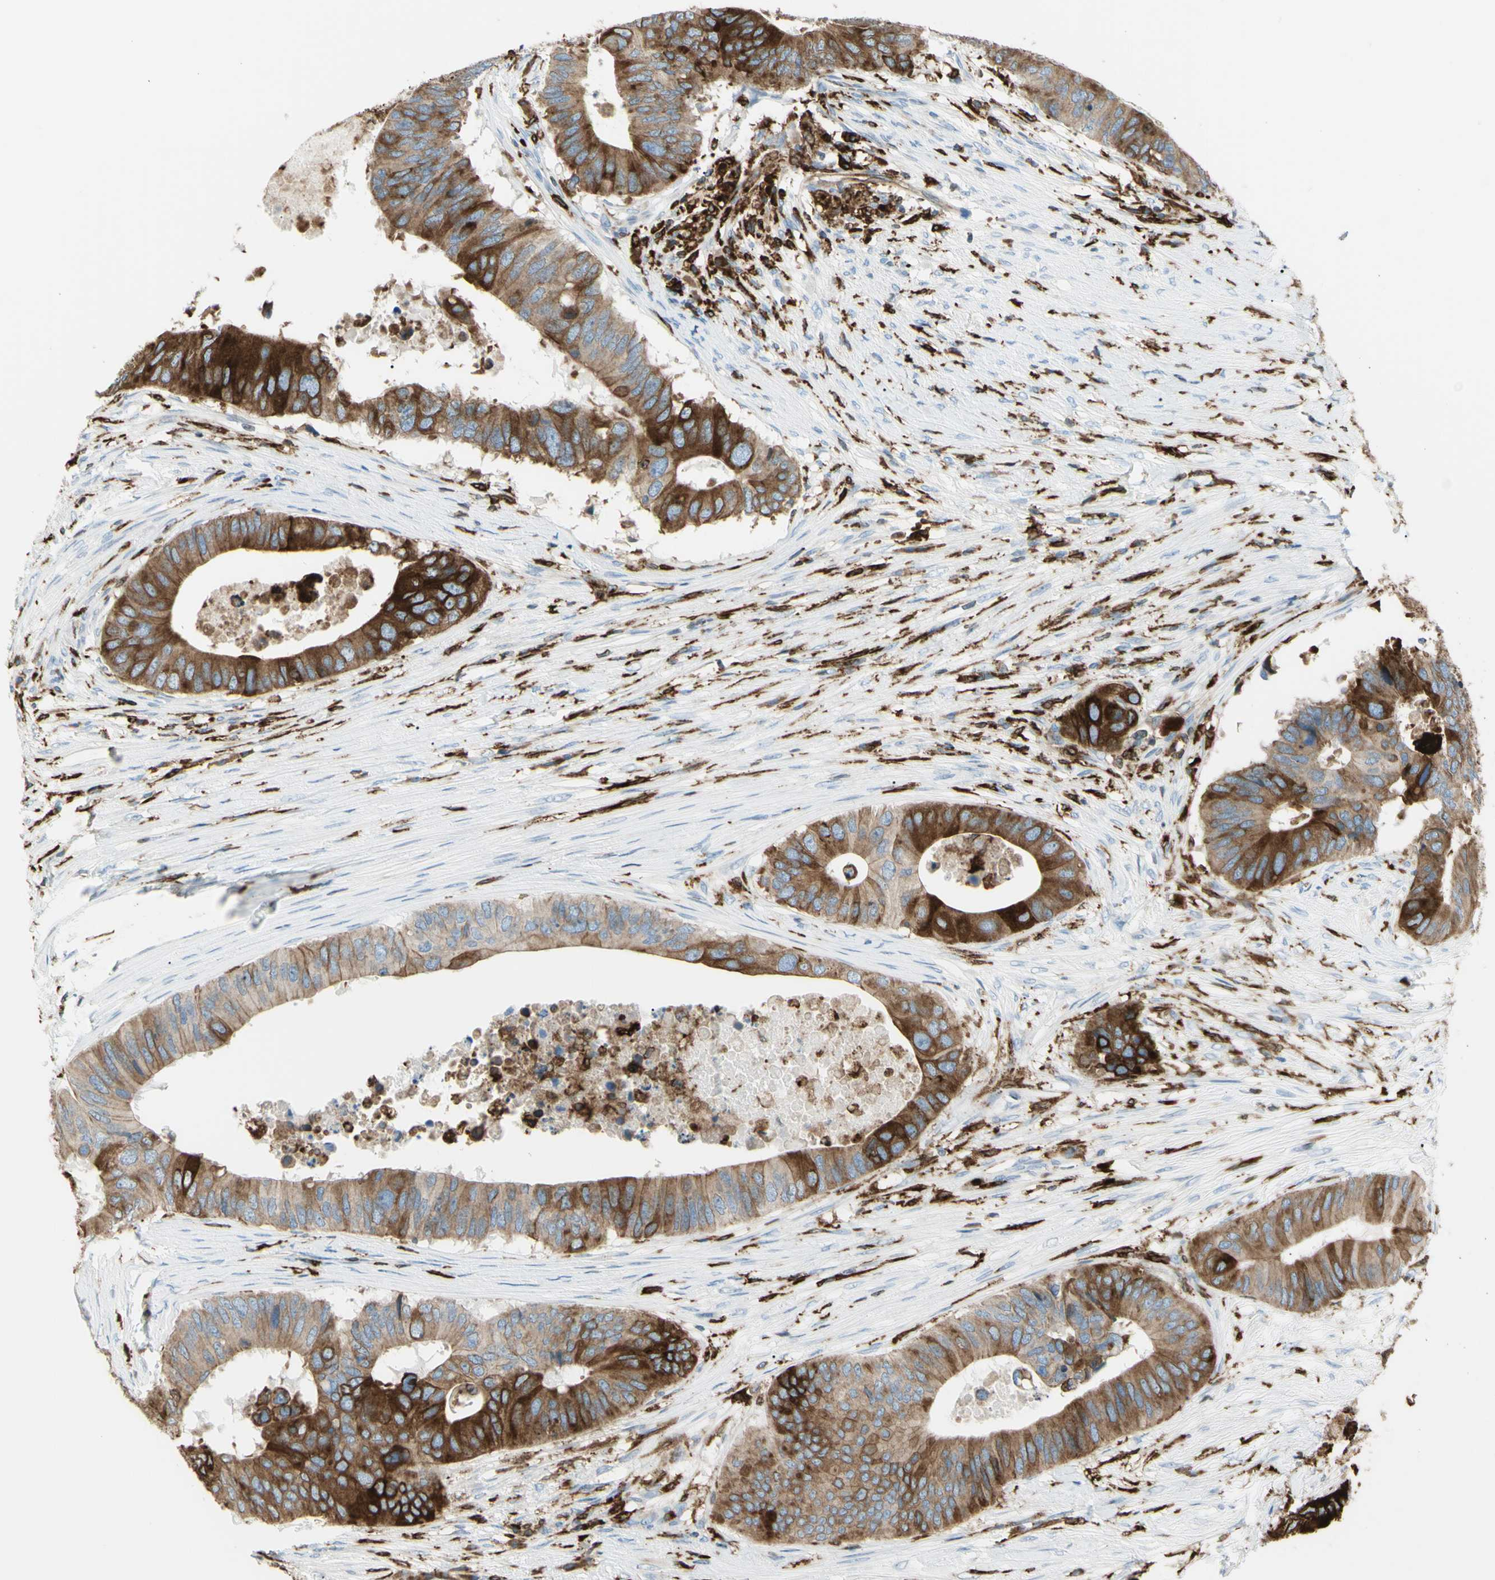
{"staining": {"intensity": "strong", "quantity": "25%-75%", "location": "cytoplasmic/membranous"}, "tissue": "colorectal cancer", "cell_type": "Tumor cells", "image_type": "cancer", "snomed": [{"axis": "morphology", "description": "Adenocarcinoma, NOS"}, {"axis": "topography", "description": "Colon"}], "caption": "This photomicrograph reveals colorectal adenocarcinoma stained with immunohistochemistry (IHC) to label a protein in brown. The cytoplasmic/membranous of tumor cells show strong positivity for the protein. Nuclei are counter-stained blue.", "gene": "CD74", "patient": {"sex": "male", "age": 71}}